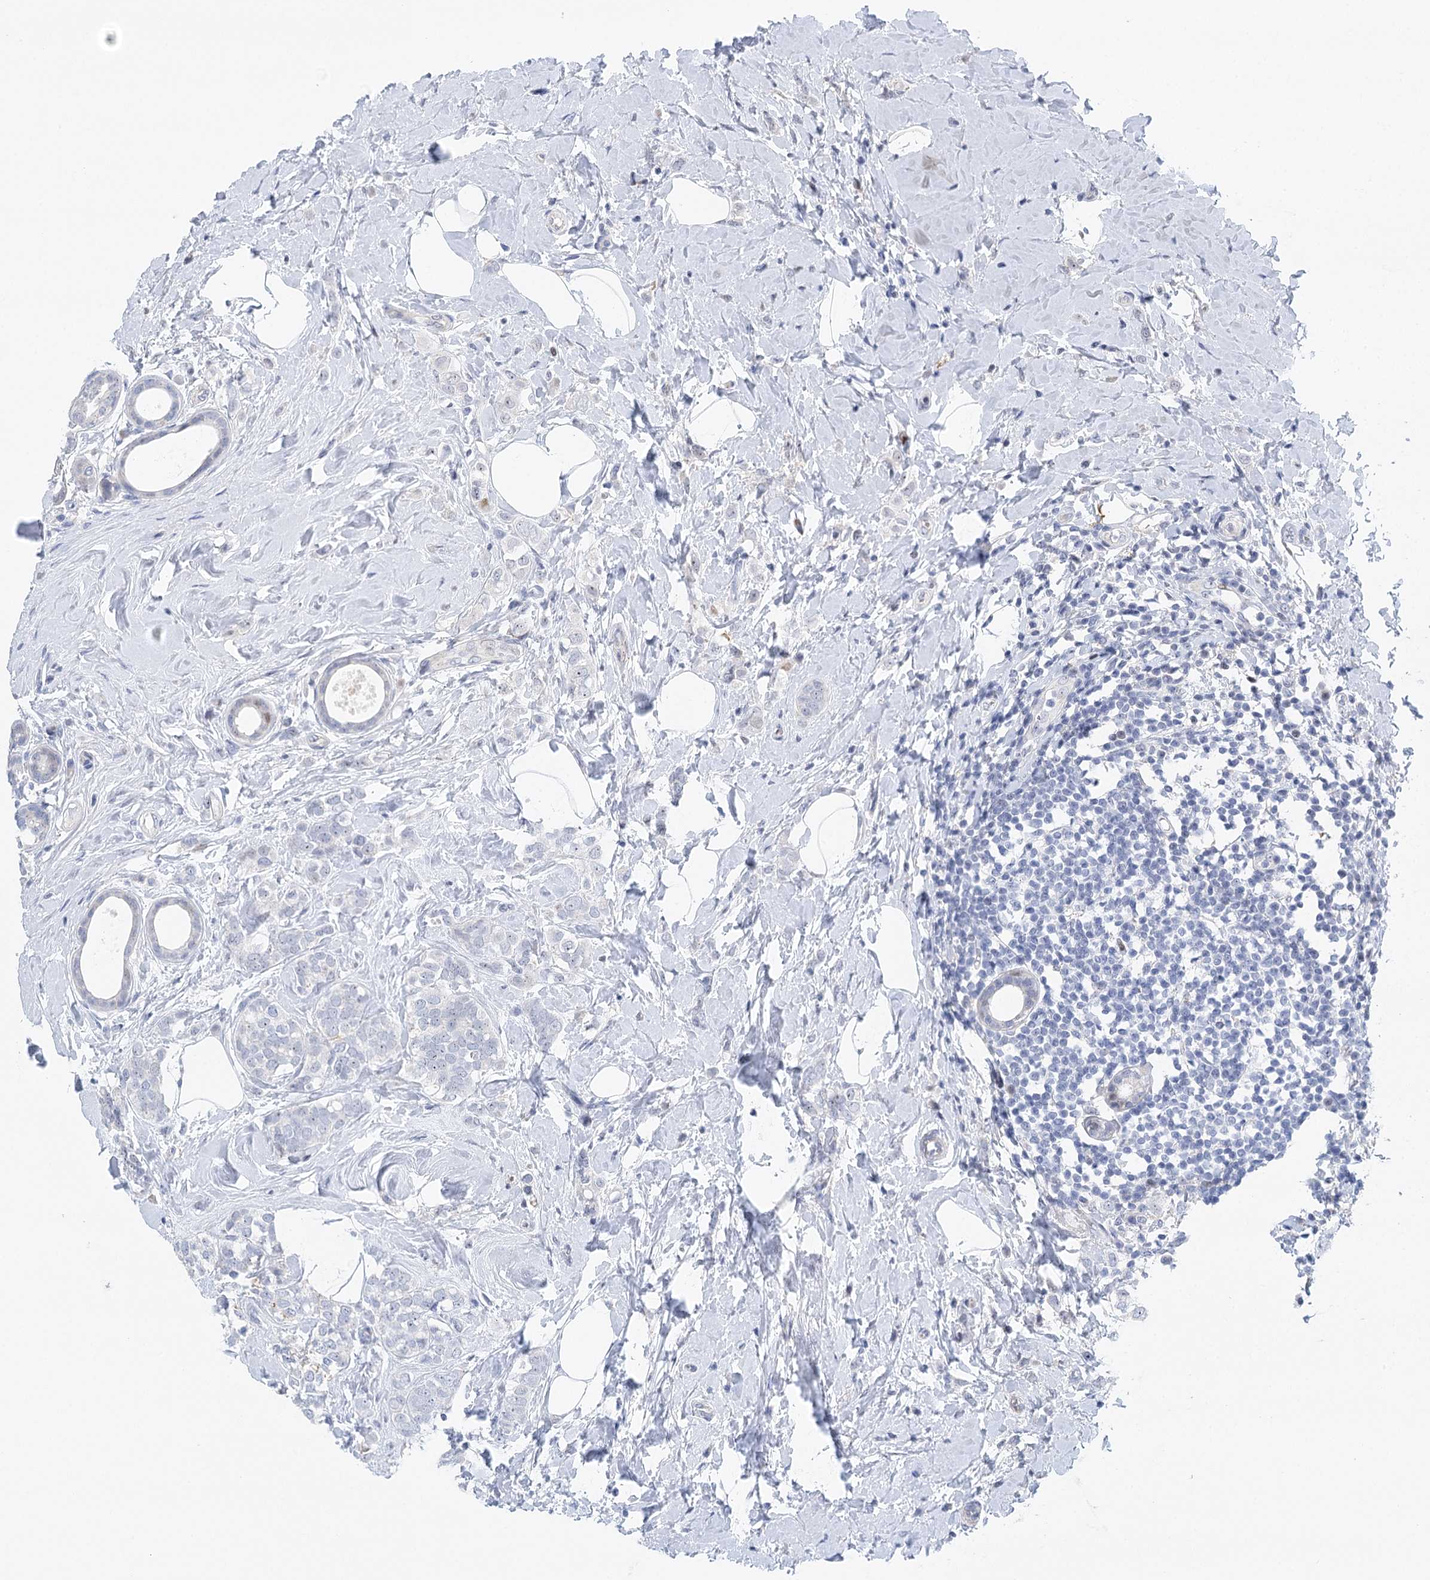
{"staining": {"intensity": "negative", "quantity": "none", "location": "none"}, "tissue": "breast cancer", "cell_type": "Tumor cells", "image_type": "cancer", "snomed": [{"axis": "morphology", "description": "Lobular carcinoma"}, {"axis": "topography", "description": "Breast"}], "caption": "Tumor cells are negative for brown protein staining in breast cancer. (DAB (3,3'-diaminobenzidine) IHC with hematoxylin counter stain).", "gene": "CAMTA1", "patient": {"sex": "female", "age": 47}}